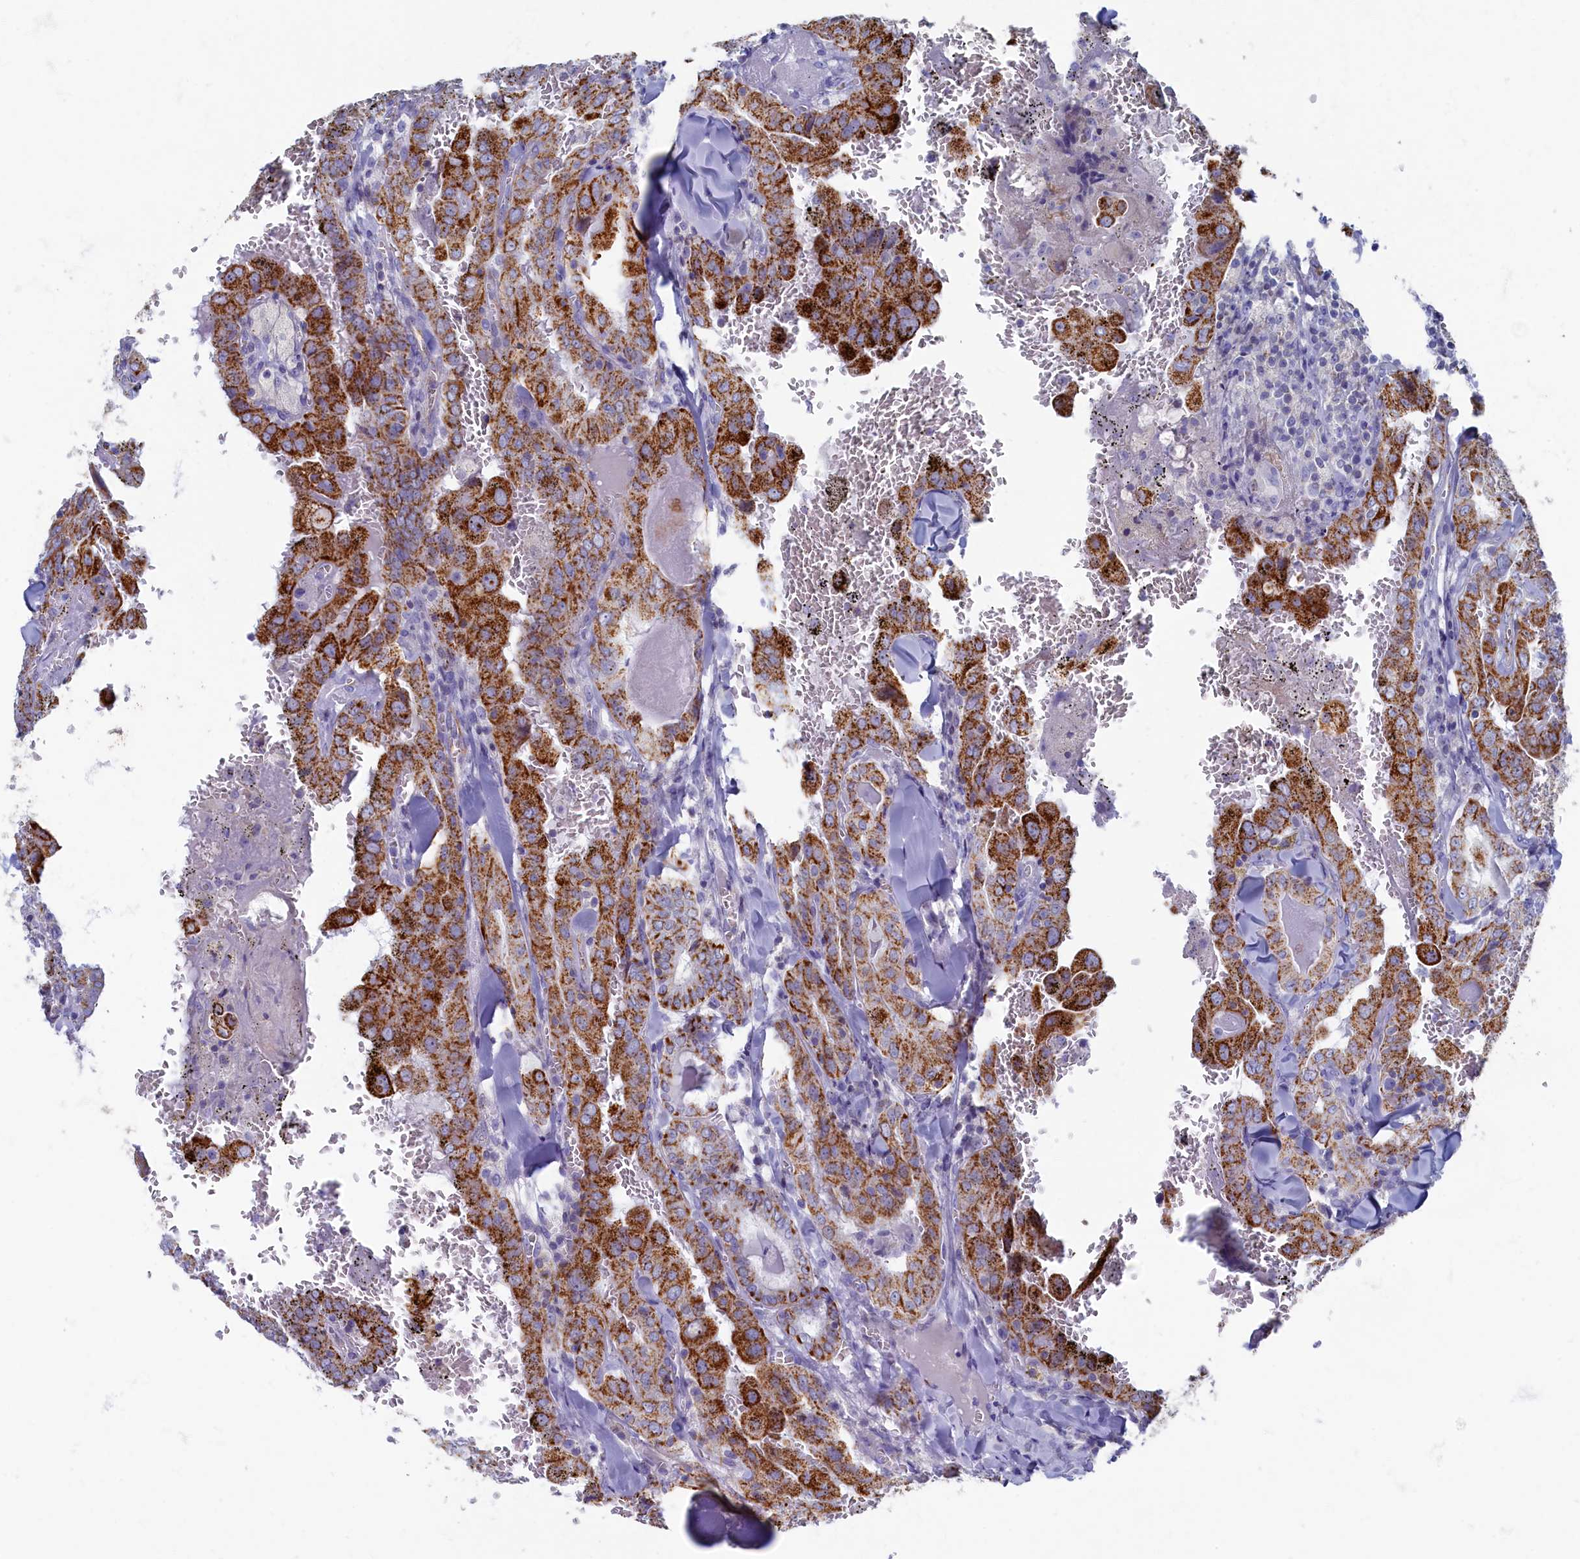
{"staining": {"intensity": "strong", "quantity": ">75%", "location": "cytoplasmic/membranous"}, "tissue": "thyroid cancer", "cell_type": "Tumor cells", "image_type": "cancer", "snomed": [{"axis": "morphology", "description": "Papillary adenocarcinoma, NOS"}, {"axis": "topography", "description": "Thyroid gland"}], "caption": "Immunohistochemical staining of papillary adenocarcinoma (thyroid) reveals strong cytoplasmic/membranous protein expression in approximately >75% of tumor cells. (brown staining indicates protein expression, while blue staining denotes nuclei).", "gene": "OCIAD2", "patient": {"sex": "female", "age": 72}}